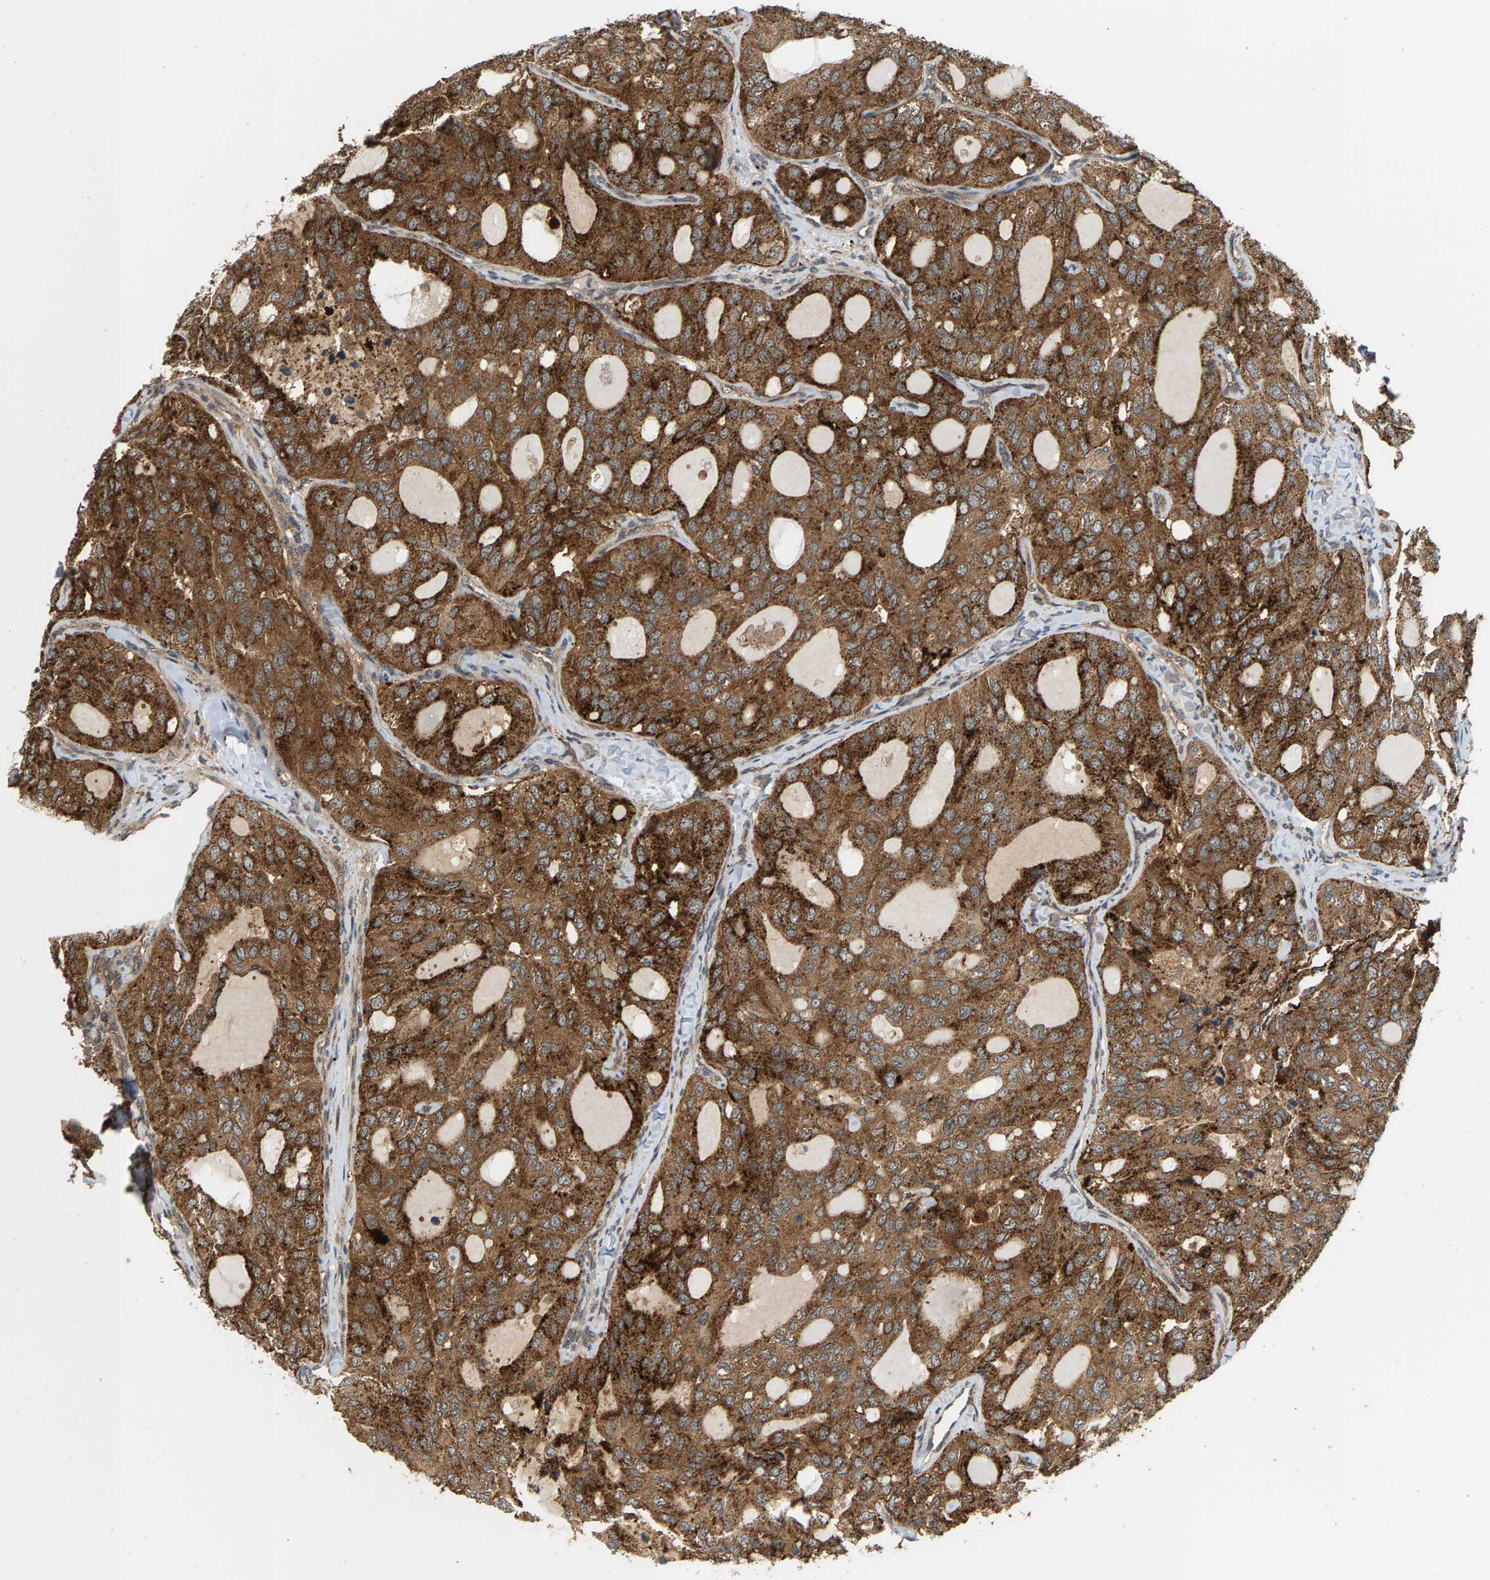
{"staining": {"intensity": "strong", "quantity": ">75%", "location": "cytoplasmic/membranous"}, "tissue": "thyroid cancer", "cell_type": "Tumor cells", "image_type": "cancer", "snomed": [{"axis": "morphology", "description": "Follicular adenoma carcinoma, NOS"}, {"axis": "topography", "description": "Thyroid gland"}], "caption": "A high-resolution image shows immunohistochemistry (IHC) staining of thyroid cancer (follicular adenoma carcinoma), which displays strong cytoplasmic/membranous positivity in approximately >75% of tumor cells.", "gene": "MAP2K5", "patient": {"sex": "male", "age": 75}}